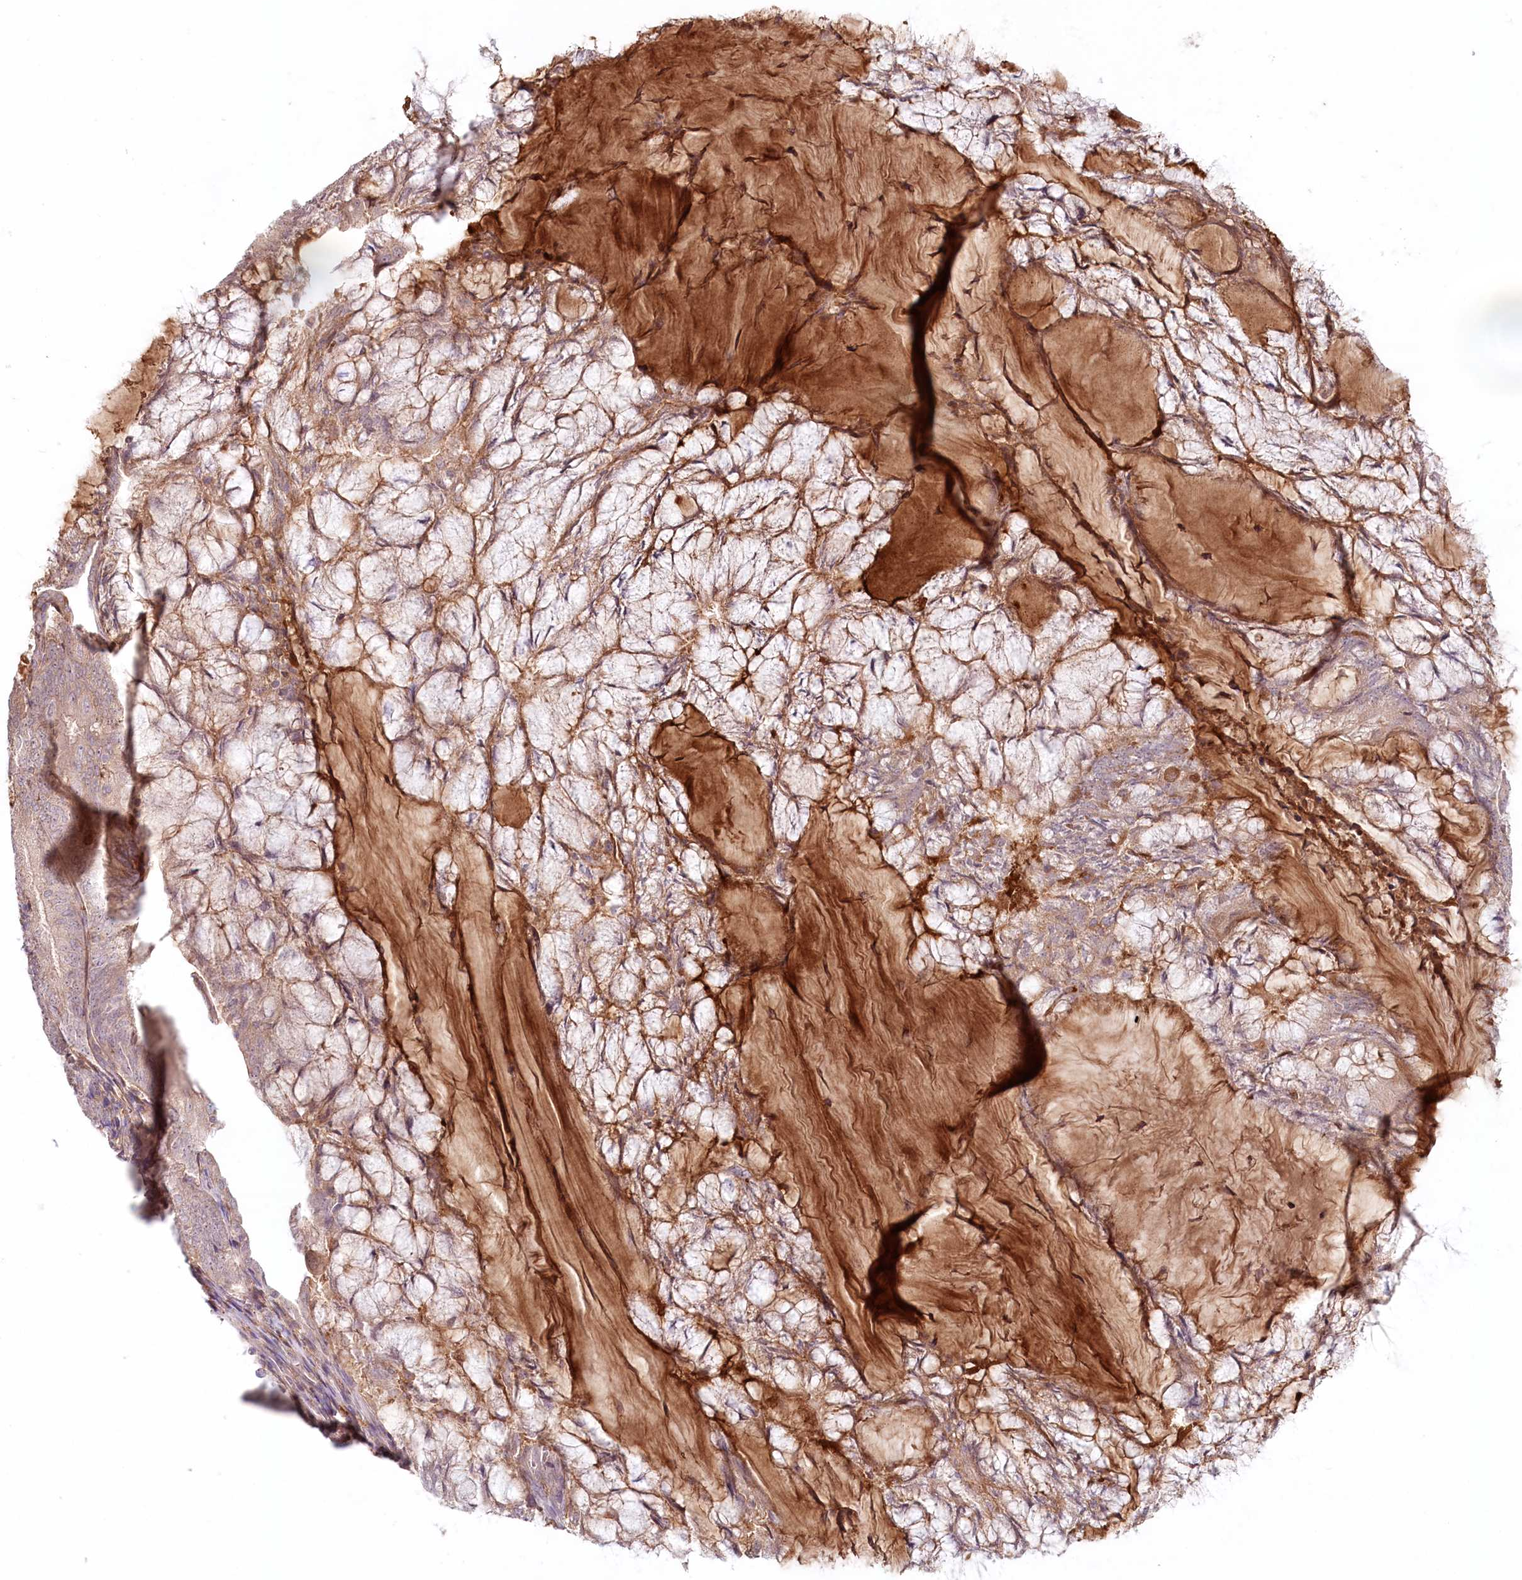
{"staining": {"intensity": "weak", "quantity": ">75%", "location": "cytoplasmic/membranous"}, "tissue": "endometrial cancer", "cell_type": "Tumor cells", "image_type": "cancer", "snomed": [{"axis": "morphology", "description": "Adenocarcinoma, NOS"}, {"axis": "topography", "description": "Endometrium"}], "caption": "Immunohistochemistry (IHC) of adenocarcinoma (endometrial) displays low levels of weak cytoplasmic/membranous staining in approximately >75% of tumor cells.", "gene": "PSAPL1", "patient": {"sex": "female", "age": 81}}